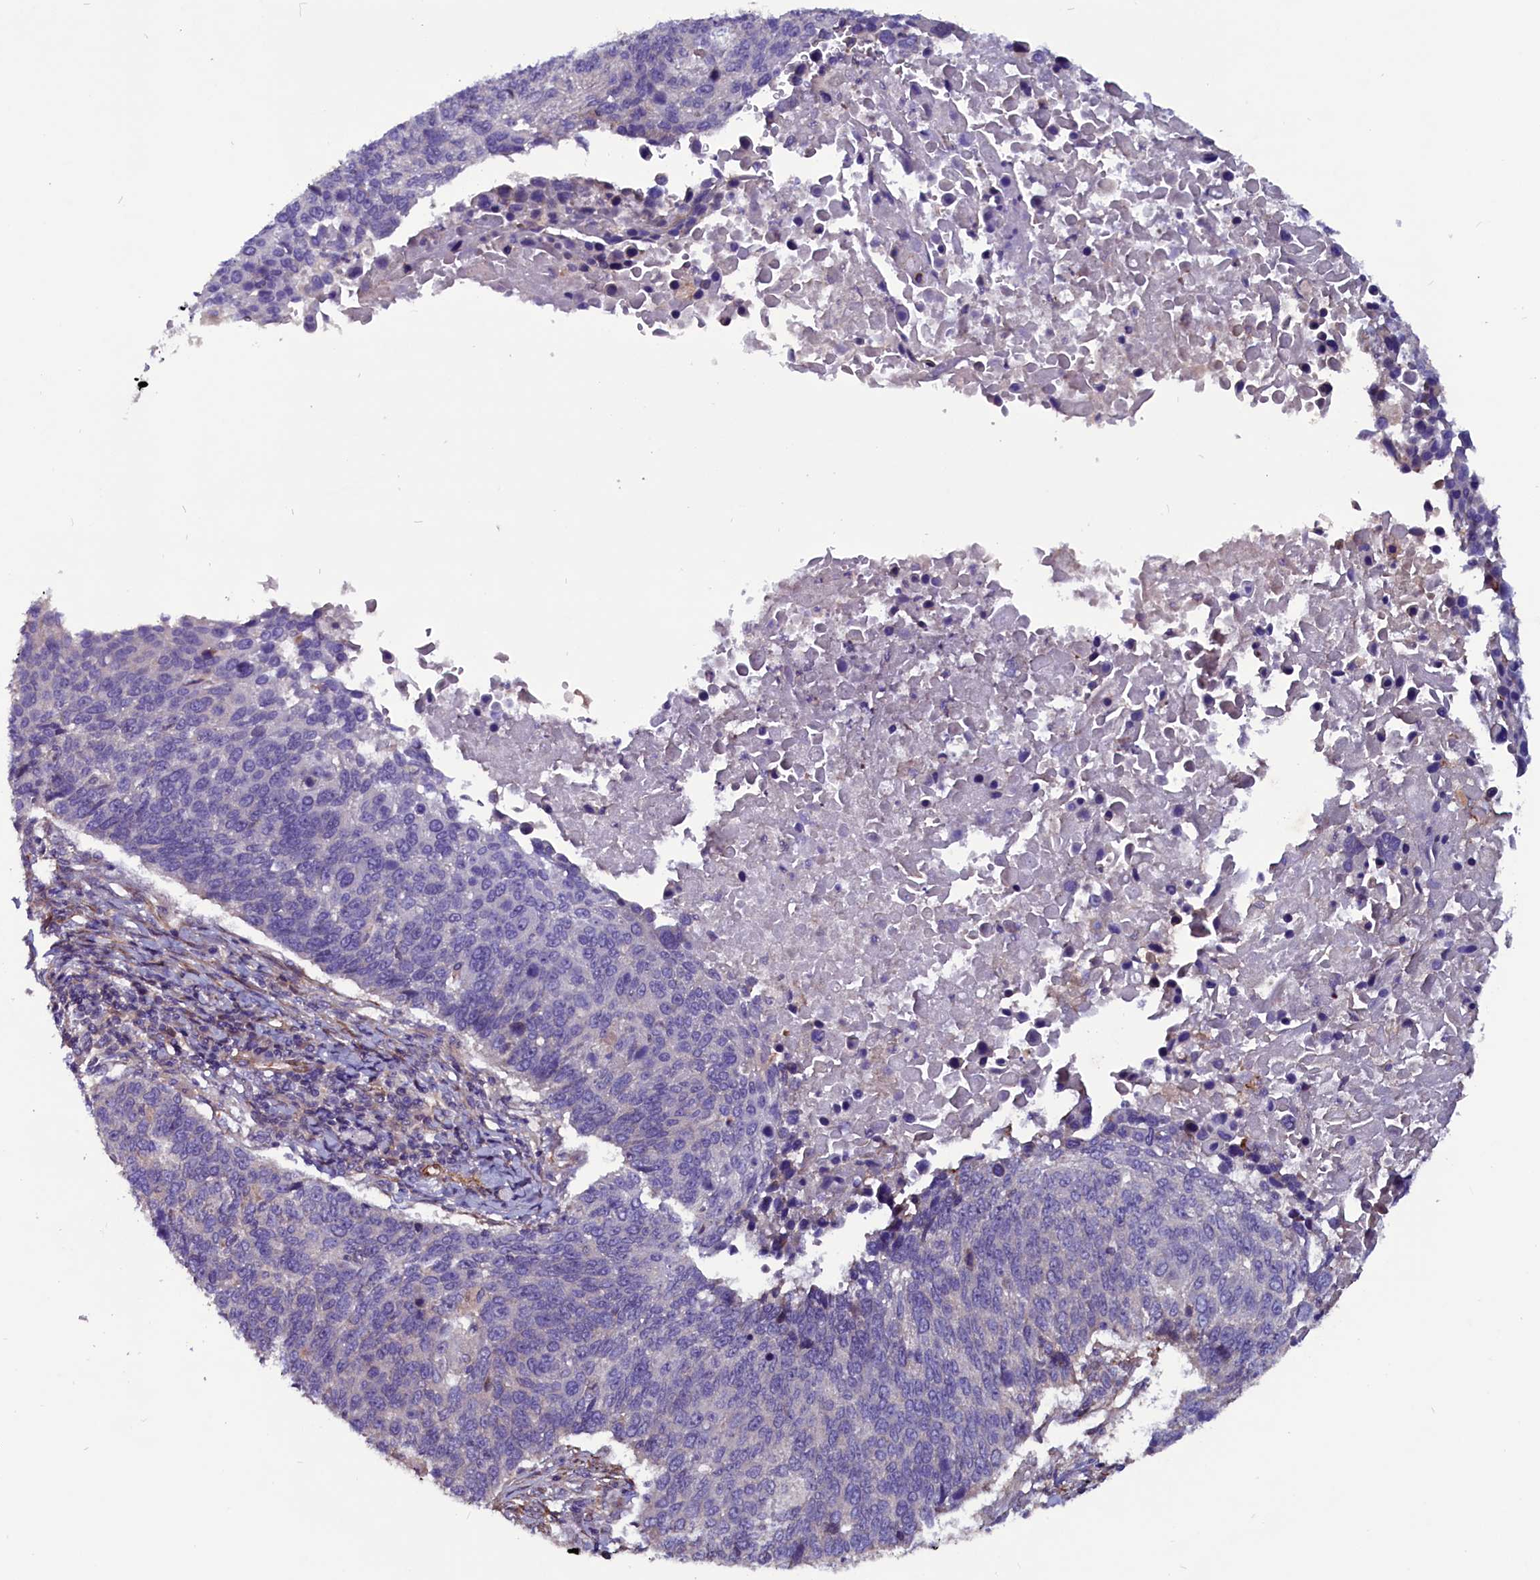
{"staining": {"intensity": "negative", "quantity": "none", "location": "none"}, "tissue": "lung cancer", "cell_type": "Tumor cells", "image_type": "cancer", "snomed": [{"axis": "morphology", "description": "Normal tissue, NOS"}, {"axis": "morphology", "description": "Squamous cell carcinoma, NOS"}, {"axis": "topography", "description": "Lymph node"}, {"axis": "topography", "description": "Lung"}], "caption": "Immunohistochemistry (IHC) image of lung squamous cell carcinoma stained for a protein (brown), which demonstrates no positivity in tumor cells.", "gene": "ZNF749", "patient": {"sex": "male", "age": 66}}